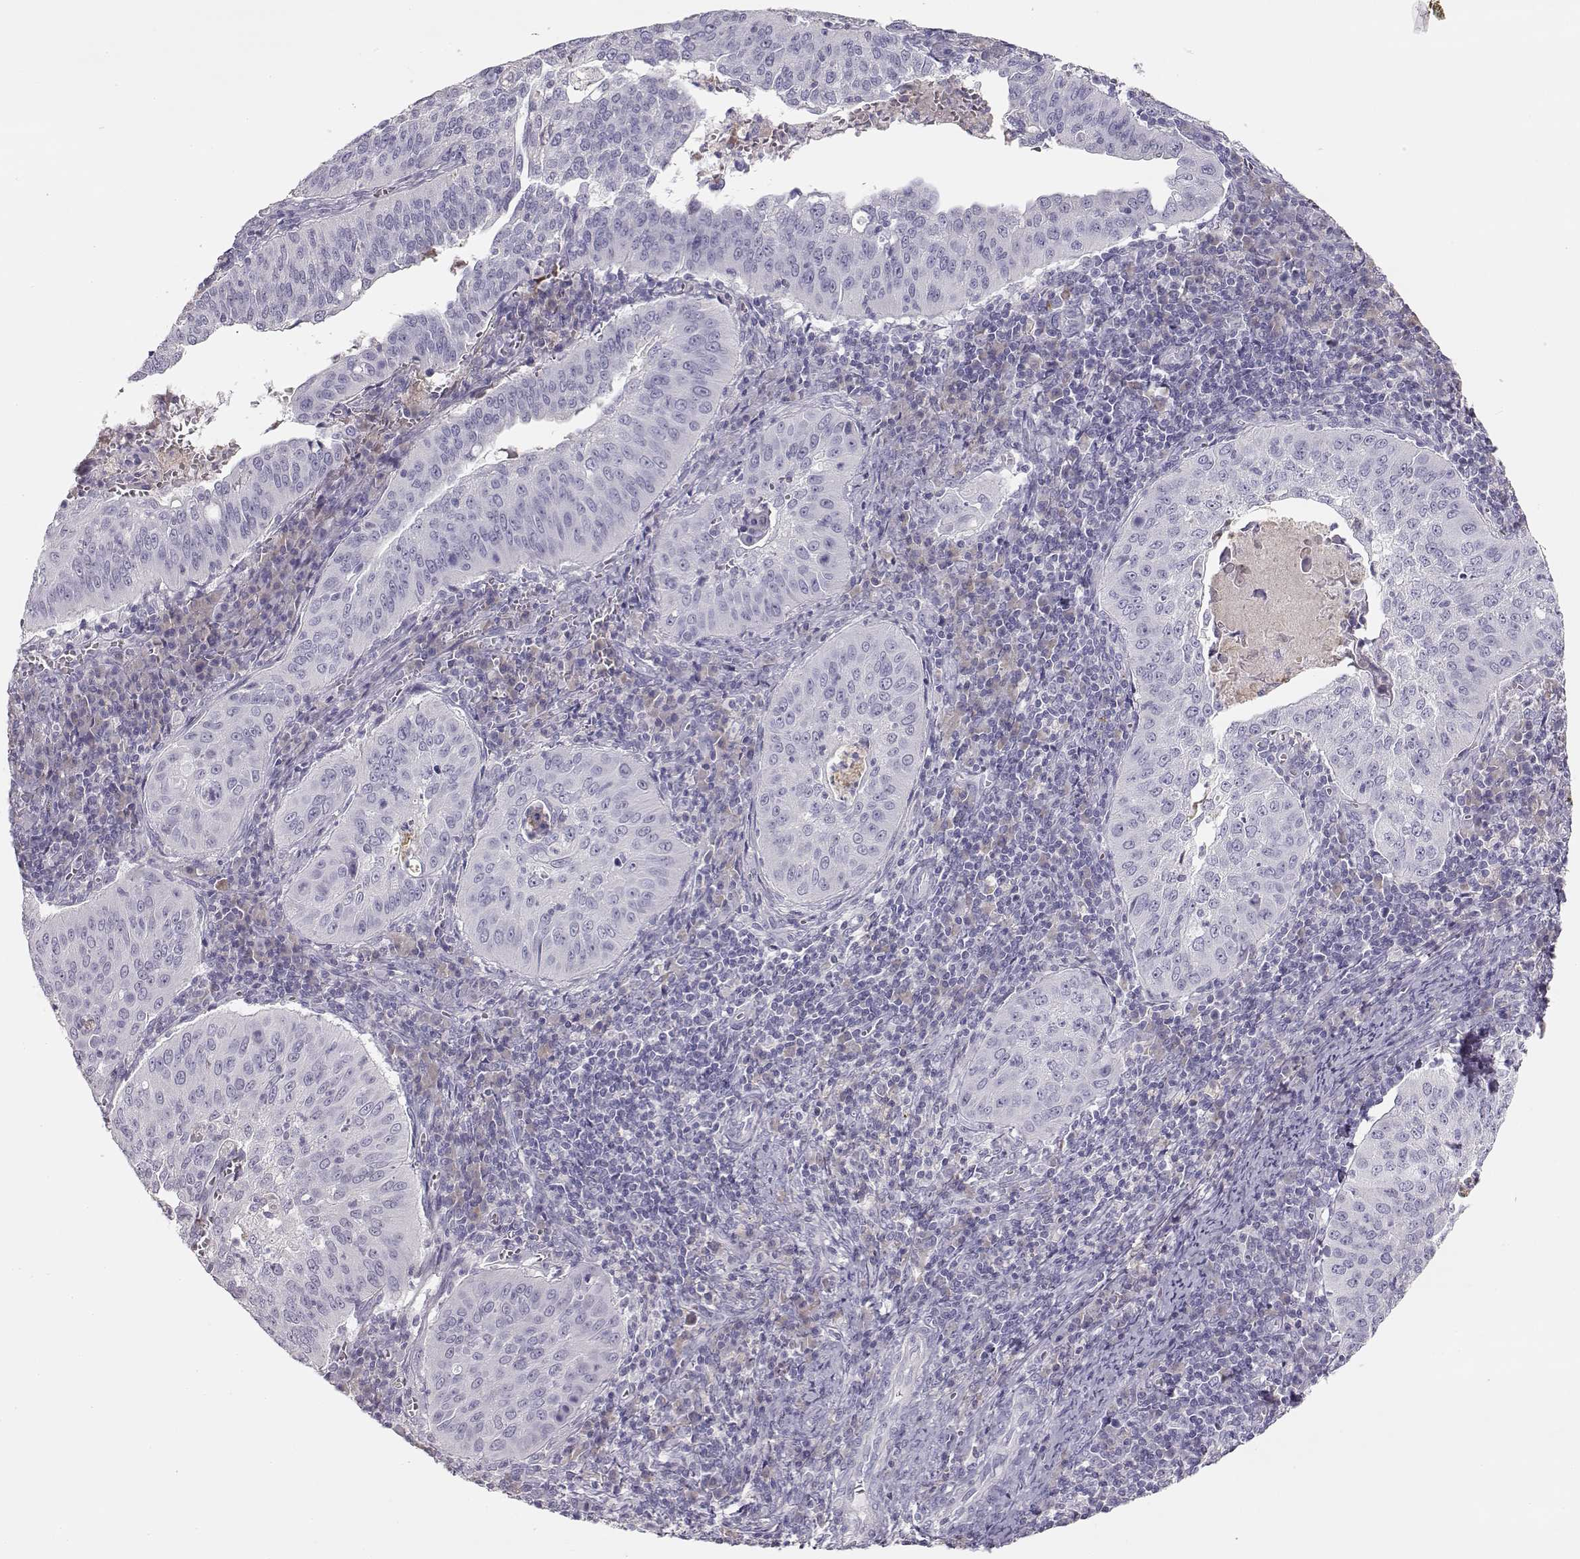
{"staining": {"intensity": "negative", "quantity": "none", "location": "none"}, "tissue": "cervical cancer", "cell_type": "Tumor cells", "image_type": "cancer", "snomed": [{"axis": "morphology", "description": "Squamous cell carcinoma, NOS"}, {"axis": "topography", "description": "Cervix"}], "caption": "Tumor cells show no significant protein positivity in cervical cancer (squamous cell carcinoma).", "gene": "SLCO6A1", "patient": {"sex": "female", "age": 39}}